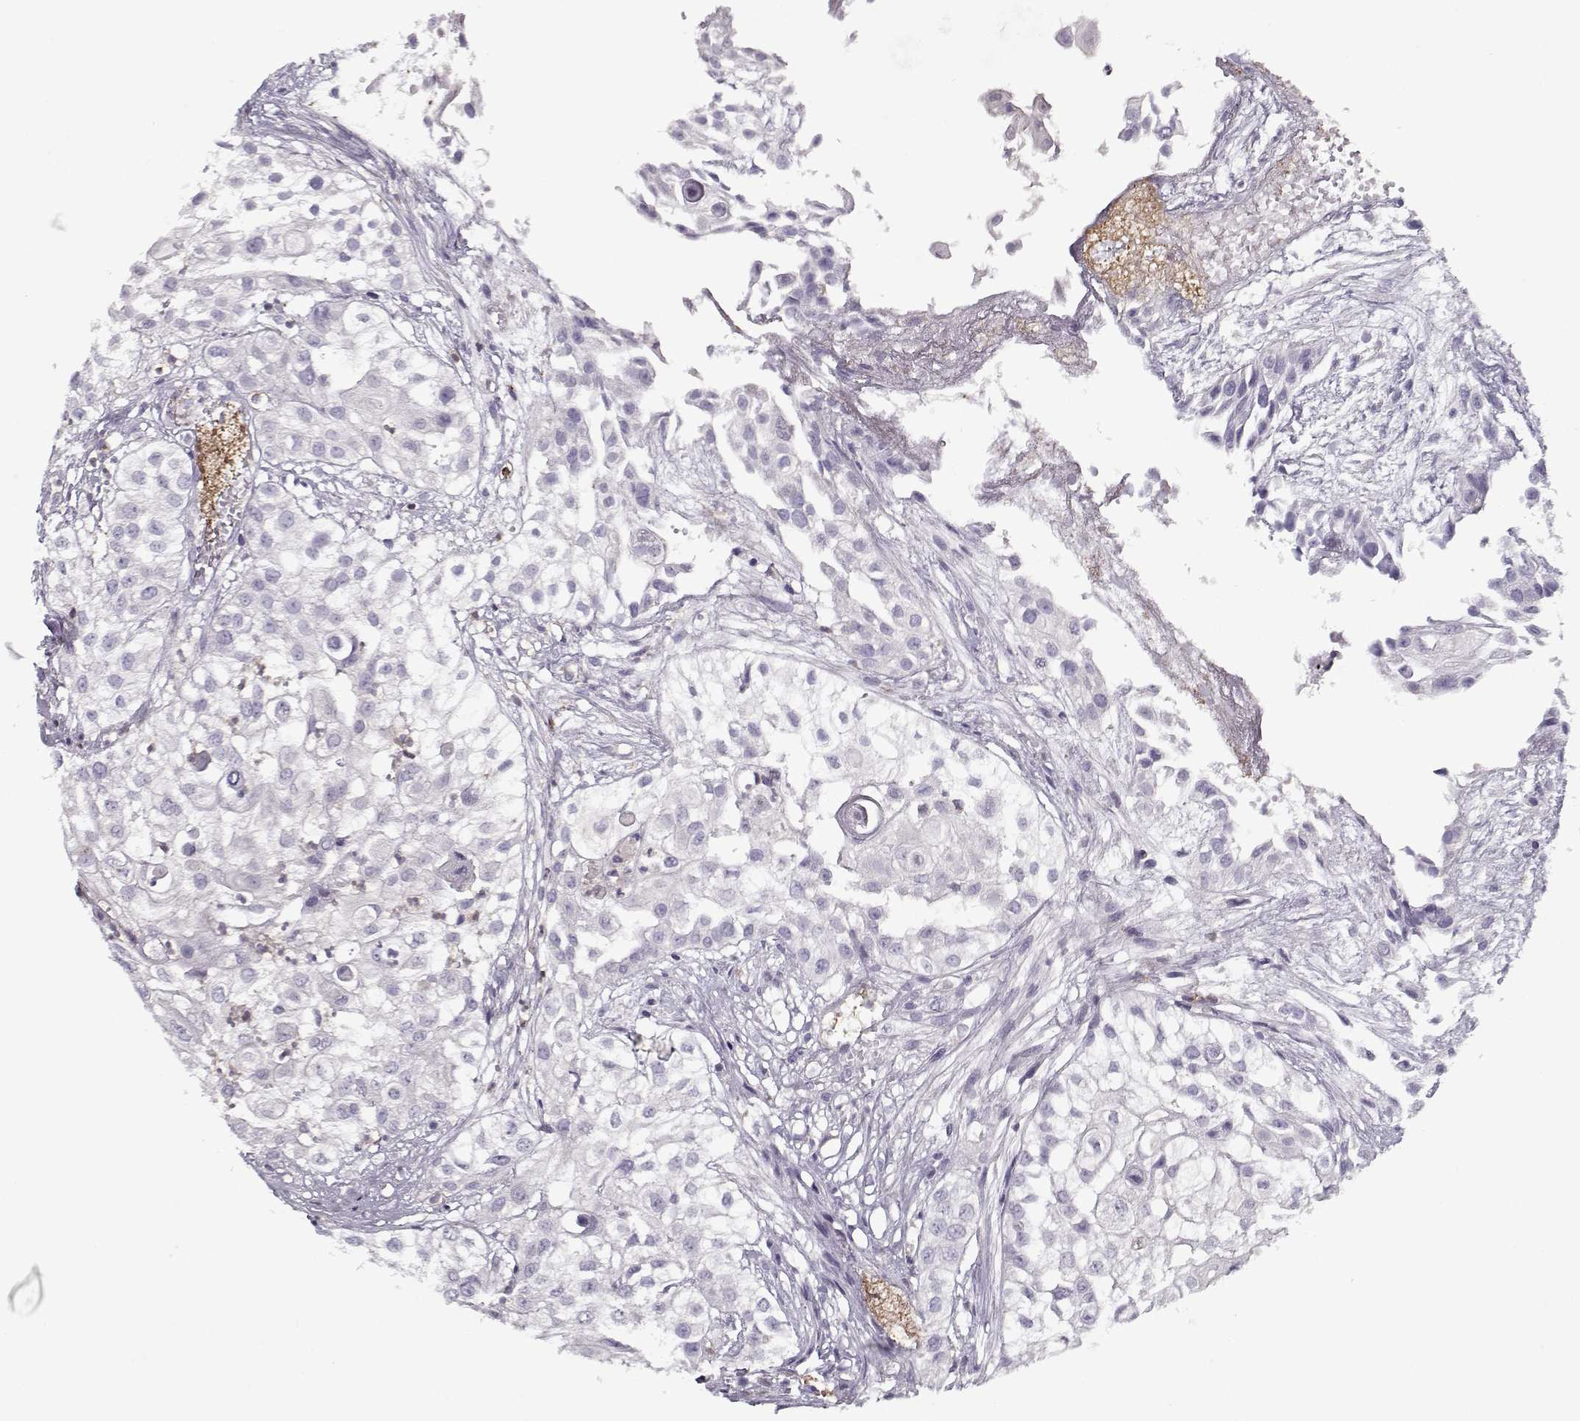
{"staining": {"intensity": "negative", "quantity": "none", "location": "none"}, "tissue": "urothelial cancer", "cell_type": "Tumor cells", "image_type": "cancer", "snomed": [{"axis": "morphology", "description": "Urothelial carcinoma, High grade"}, {"axis": "topography", "description": "Urinary bladder"}], "caption": "DAB immunohistochemical staining of high-grade urothelial carcinoma demonstrates no significant positivity in tumor cells. (Stains: DAB immunohistochemistry (IHC) with hematoxylin counter stain, Microscopy: brightfield microscopy at high magnification).", "gene": "UNC13D", "patient": {"sex": "female", "age": 79}}